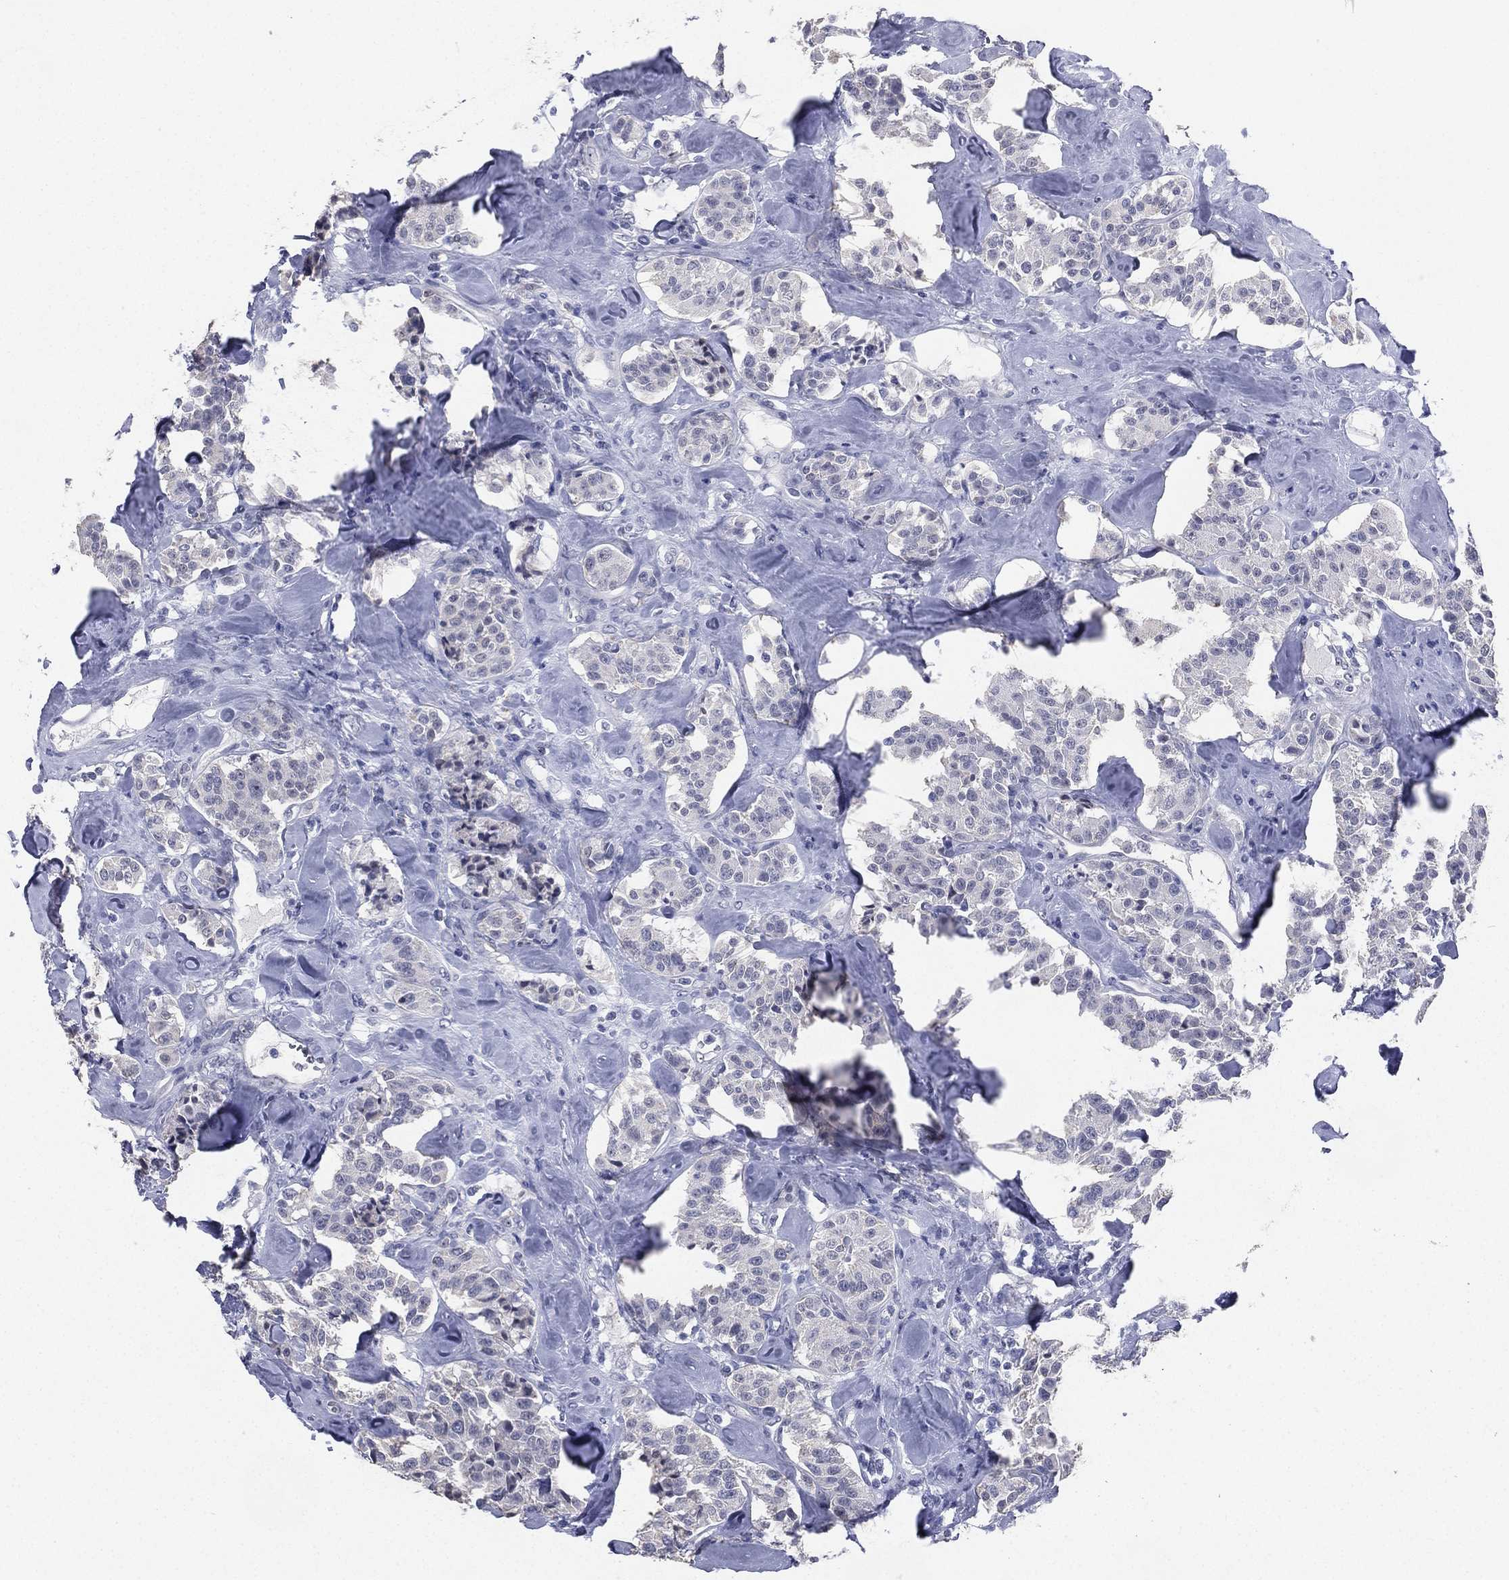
{"staining": {"intensity": "negative", "quantity": "none", "location": "none"}, "tissue": "carcinoid", "cell_type": "Tumor cells", "image_type": "cancer", "snomed": [{"axis": "morphology", "description": "Carcinoid, malignant, NOS"}, {"axis": "topography", "description": "Pancreas"}], "caption": "A histopathology image of human carcinoid is negative for staining in tumor cells.", "gene": "CD22", "patient": {"sex": "male", "age": 41}}